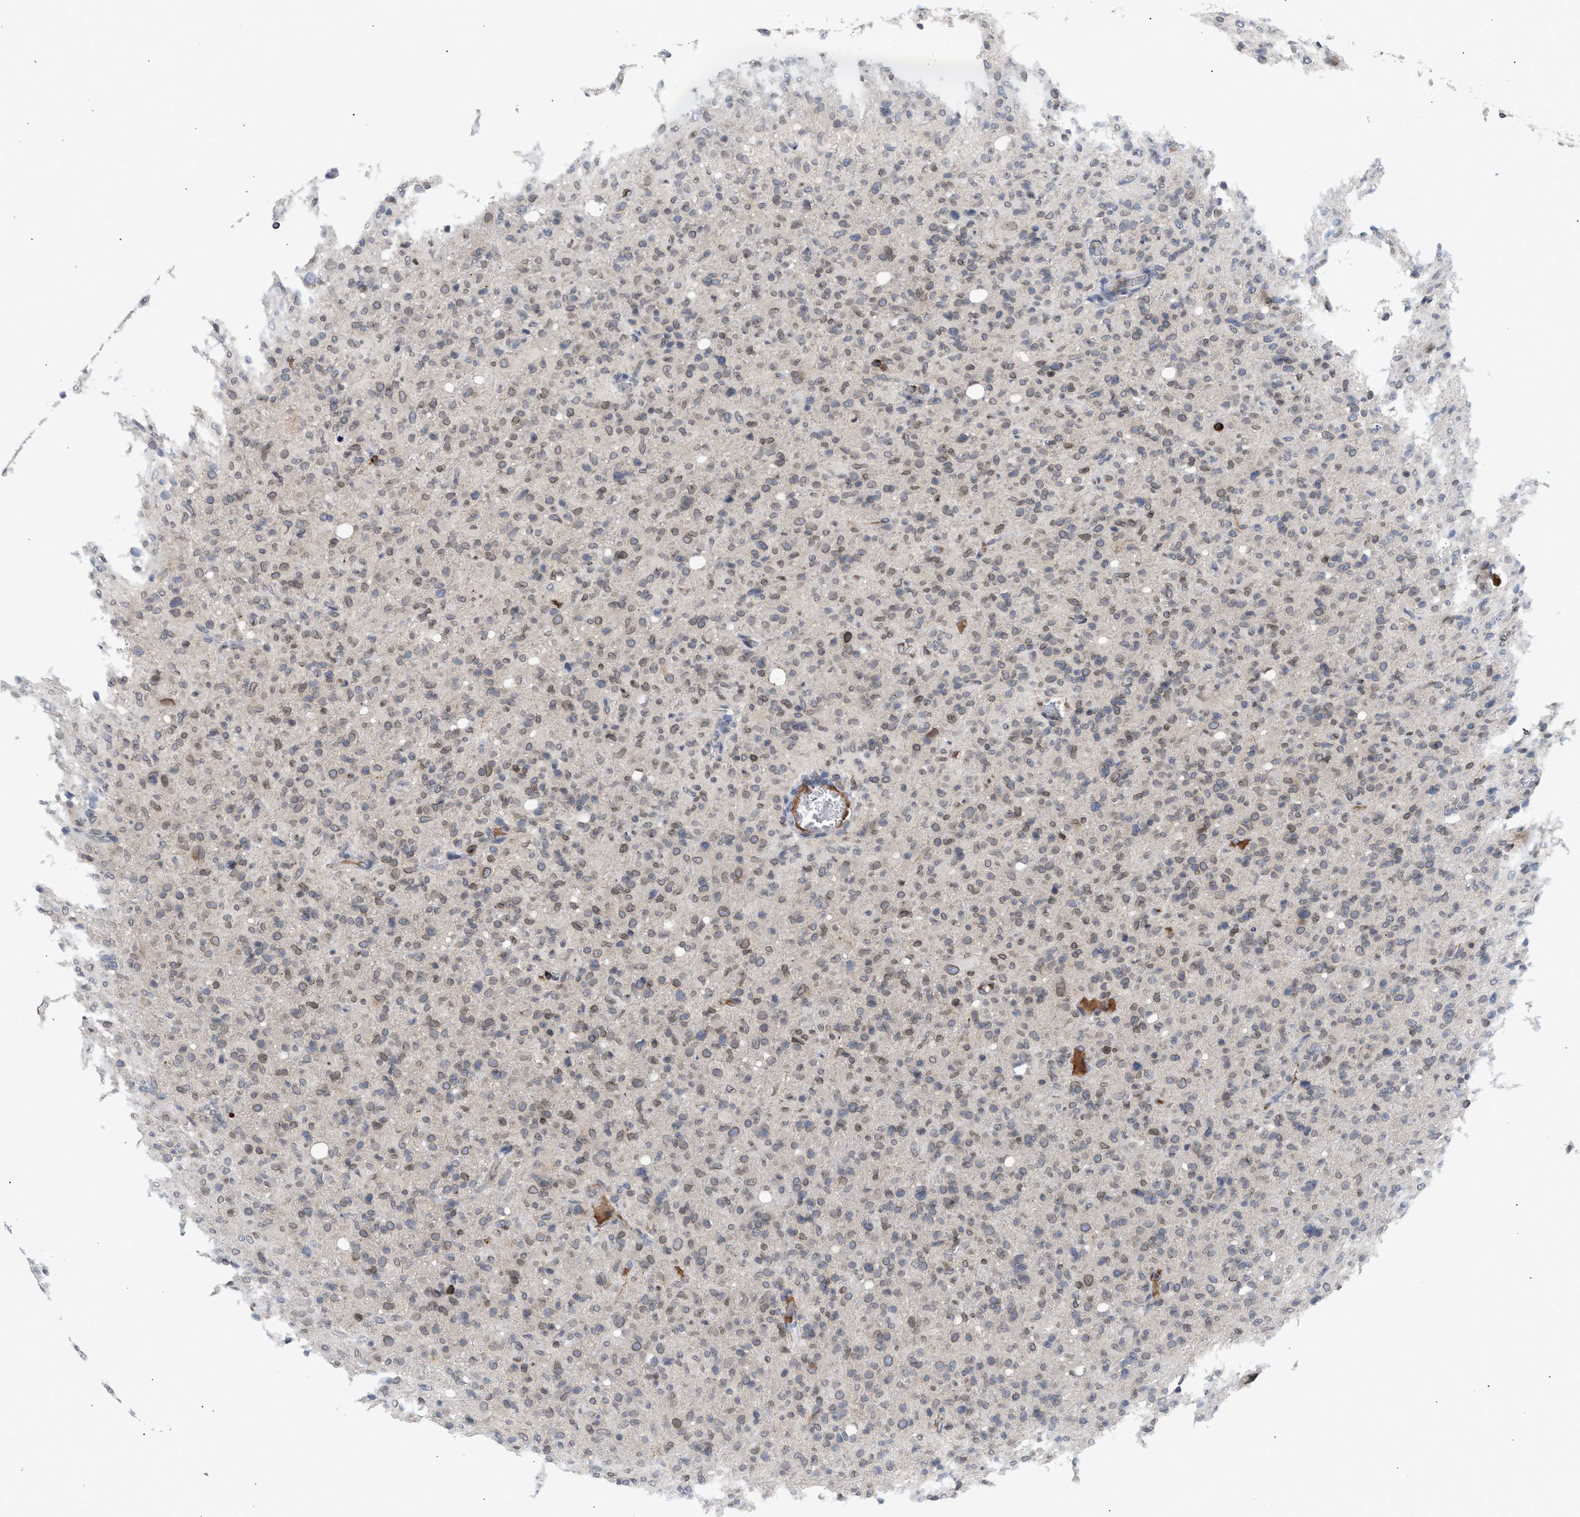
{"staining": {"intensity": "weak", "quantity": "<25%", "location": "cytoplasmic/membranous,nuclear"}, "tissue": "glioma", "cell_type": "Tumor cells", "image_type": "cancer", "snomed": [{"axis": "morphology", "description": "Glioma, malignant, High grade"}, {"axis": "topography", "description": "Brain"}], "caption": "Tumor cells are negative for brown protein staining in malignant high-grade glioma.", "gene": "NUP62", "patient": {"sex": "female", "age": 57}}